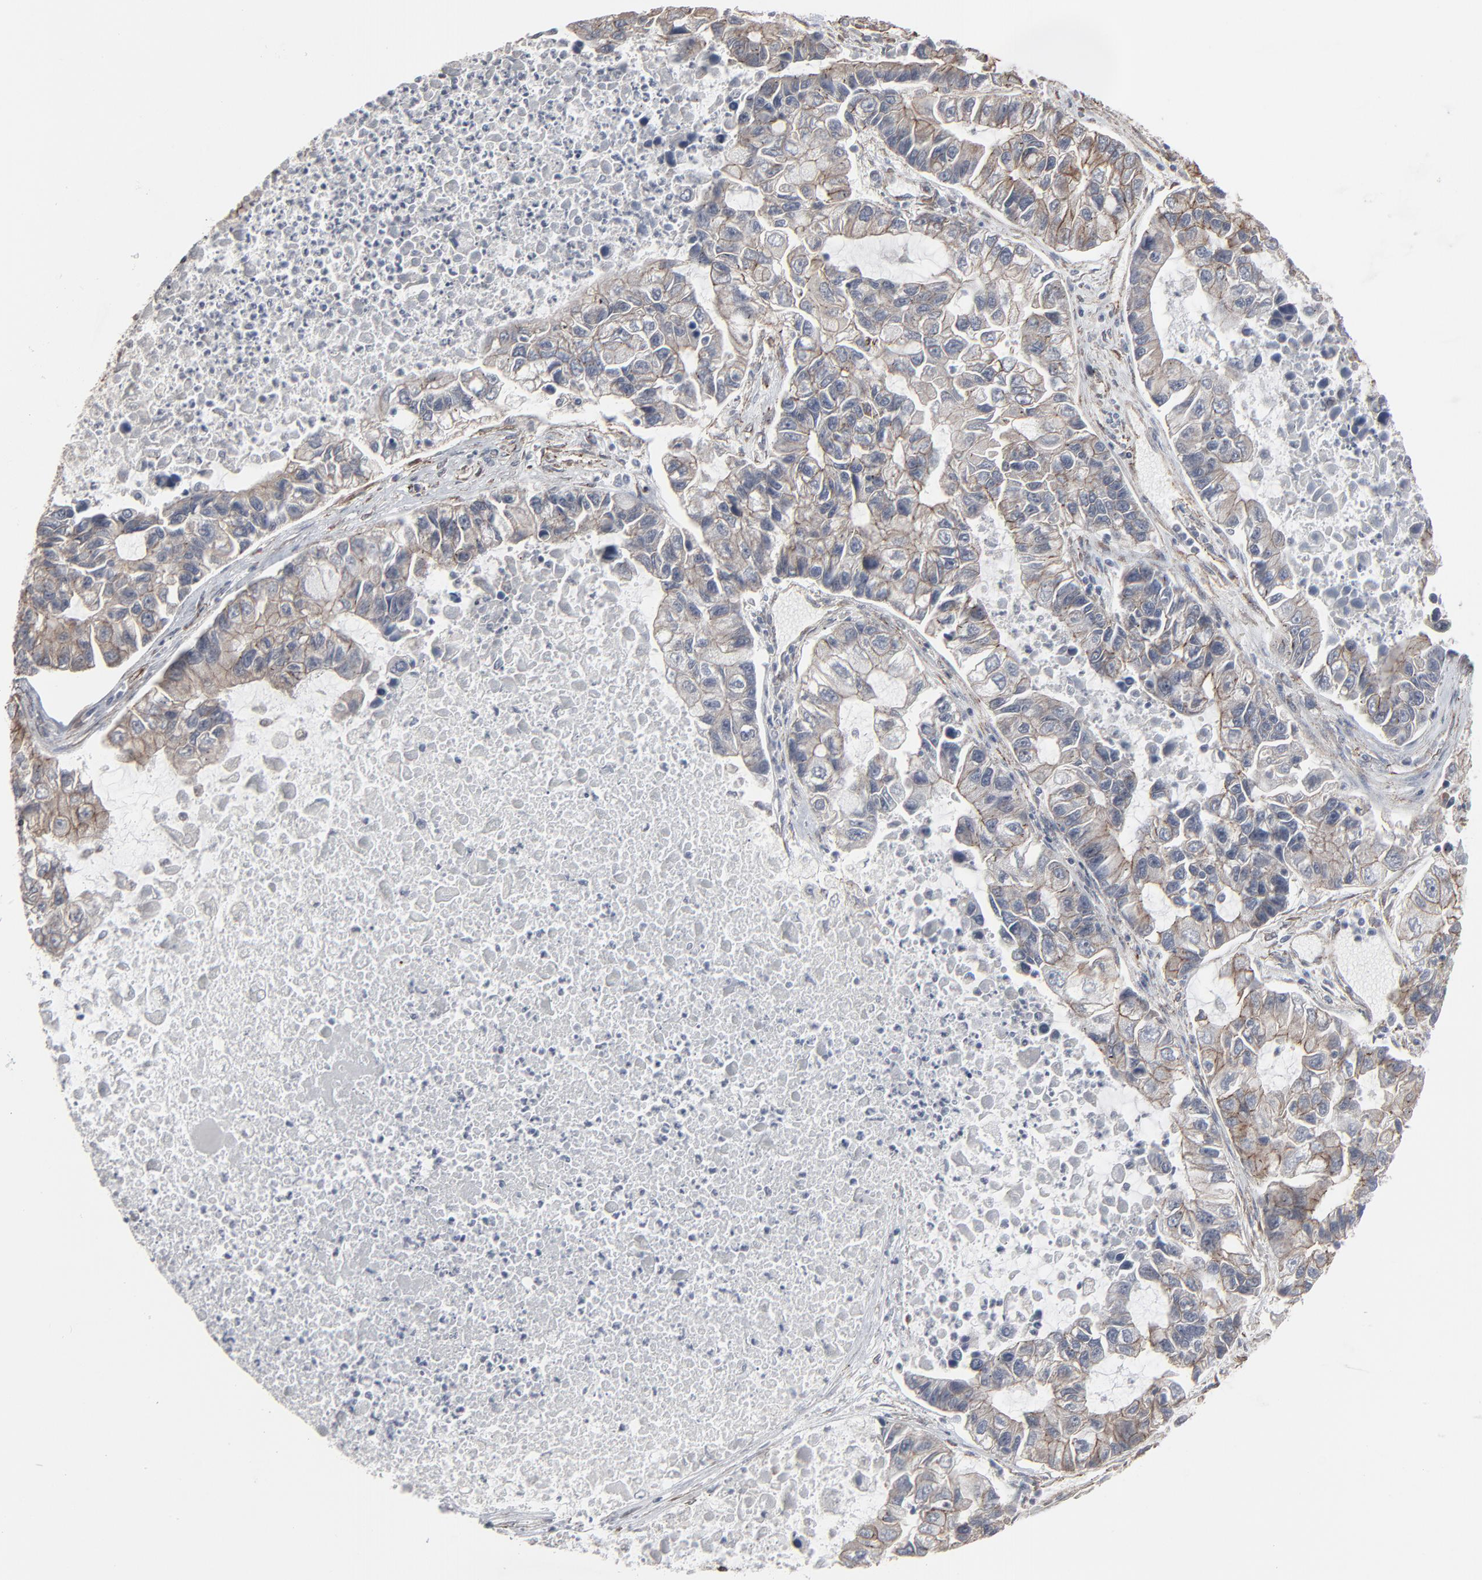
{"staining": {"intensity": "weak", "quantity": ">75%", "location": "cytoplasmic/membranous"}, "tissue": "lung cancer", "cell_type": "Tumor cells", "image_type": "cancer", "snomed": [{"axis": "morphology", "description": "Adenocarcinoma, NOS"}, {"axis": "topography", "description": "Lung"}], "caption": "Protein expression analysis of human lung adenocarcinoma reveals weak cytoplasmic/membranous positivity in about >75% of tumor cells. (Brightfield microscopy of DAB IHC at high magnification).", "gene": "CTNND1", "patient": {"sex": "female", "age": 51}}